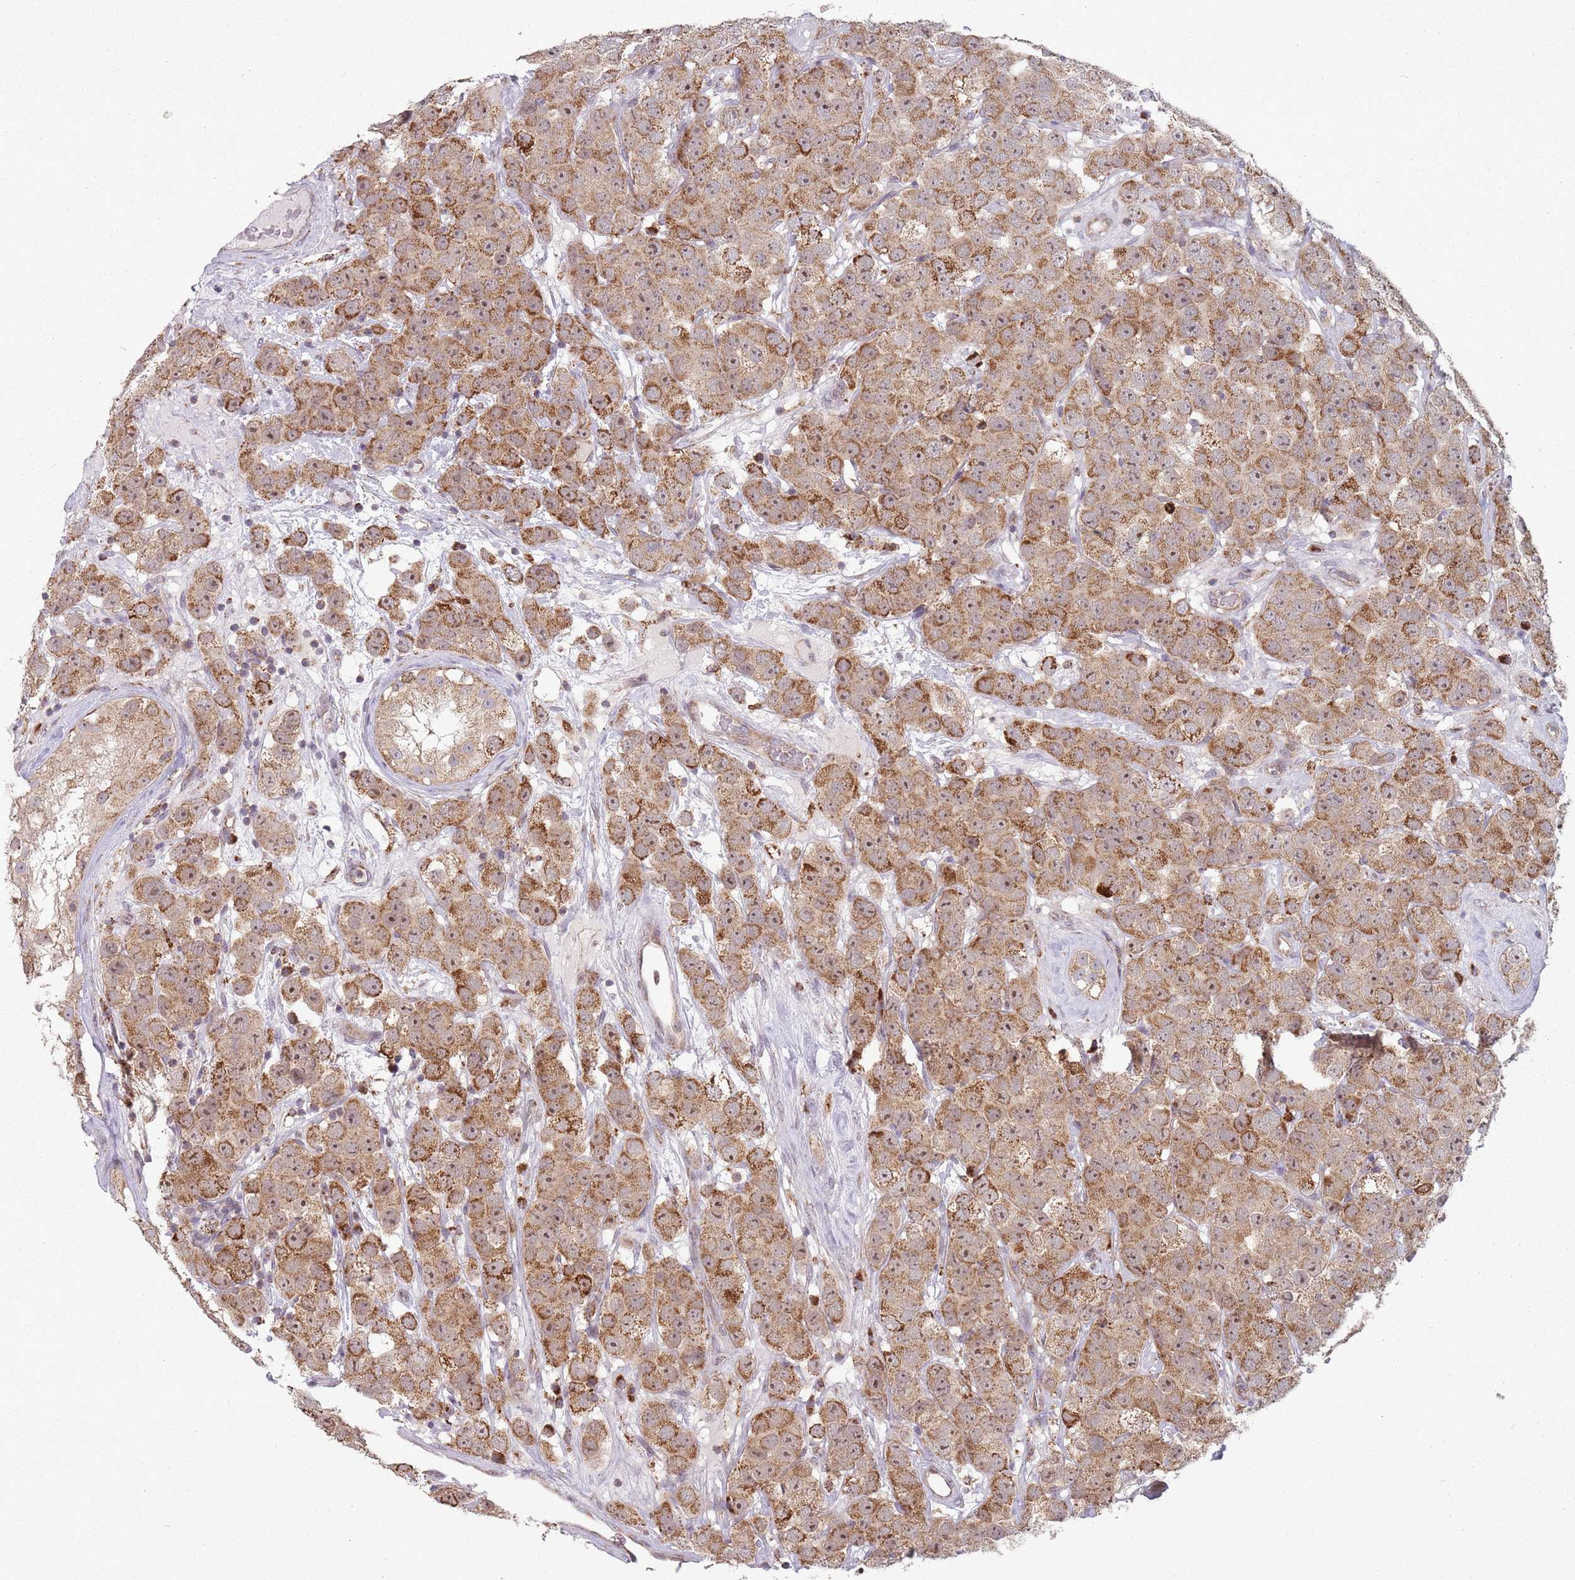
{"staining": {"intensity": "moderate", "quantity": ">75%", "location": "cytoplasmic/membranous"}, "tissue": "testis cancer", "cell_type": "Tumor cells", "image_type": "cancer", "snomed": [{"axis": "morphology", "description": "Seminoma, NOS"}, {"axis": "topography", "description": "Testis"}], "caption": "This is an image of immunohistochemistry staining of testis seminoma, which shows moderate staining in the cytoplasmic/membranous of tumor cells.", "gene": "OR10Q1", "patient": {"sex": "male", "age": 28}}